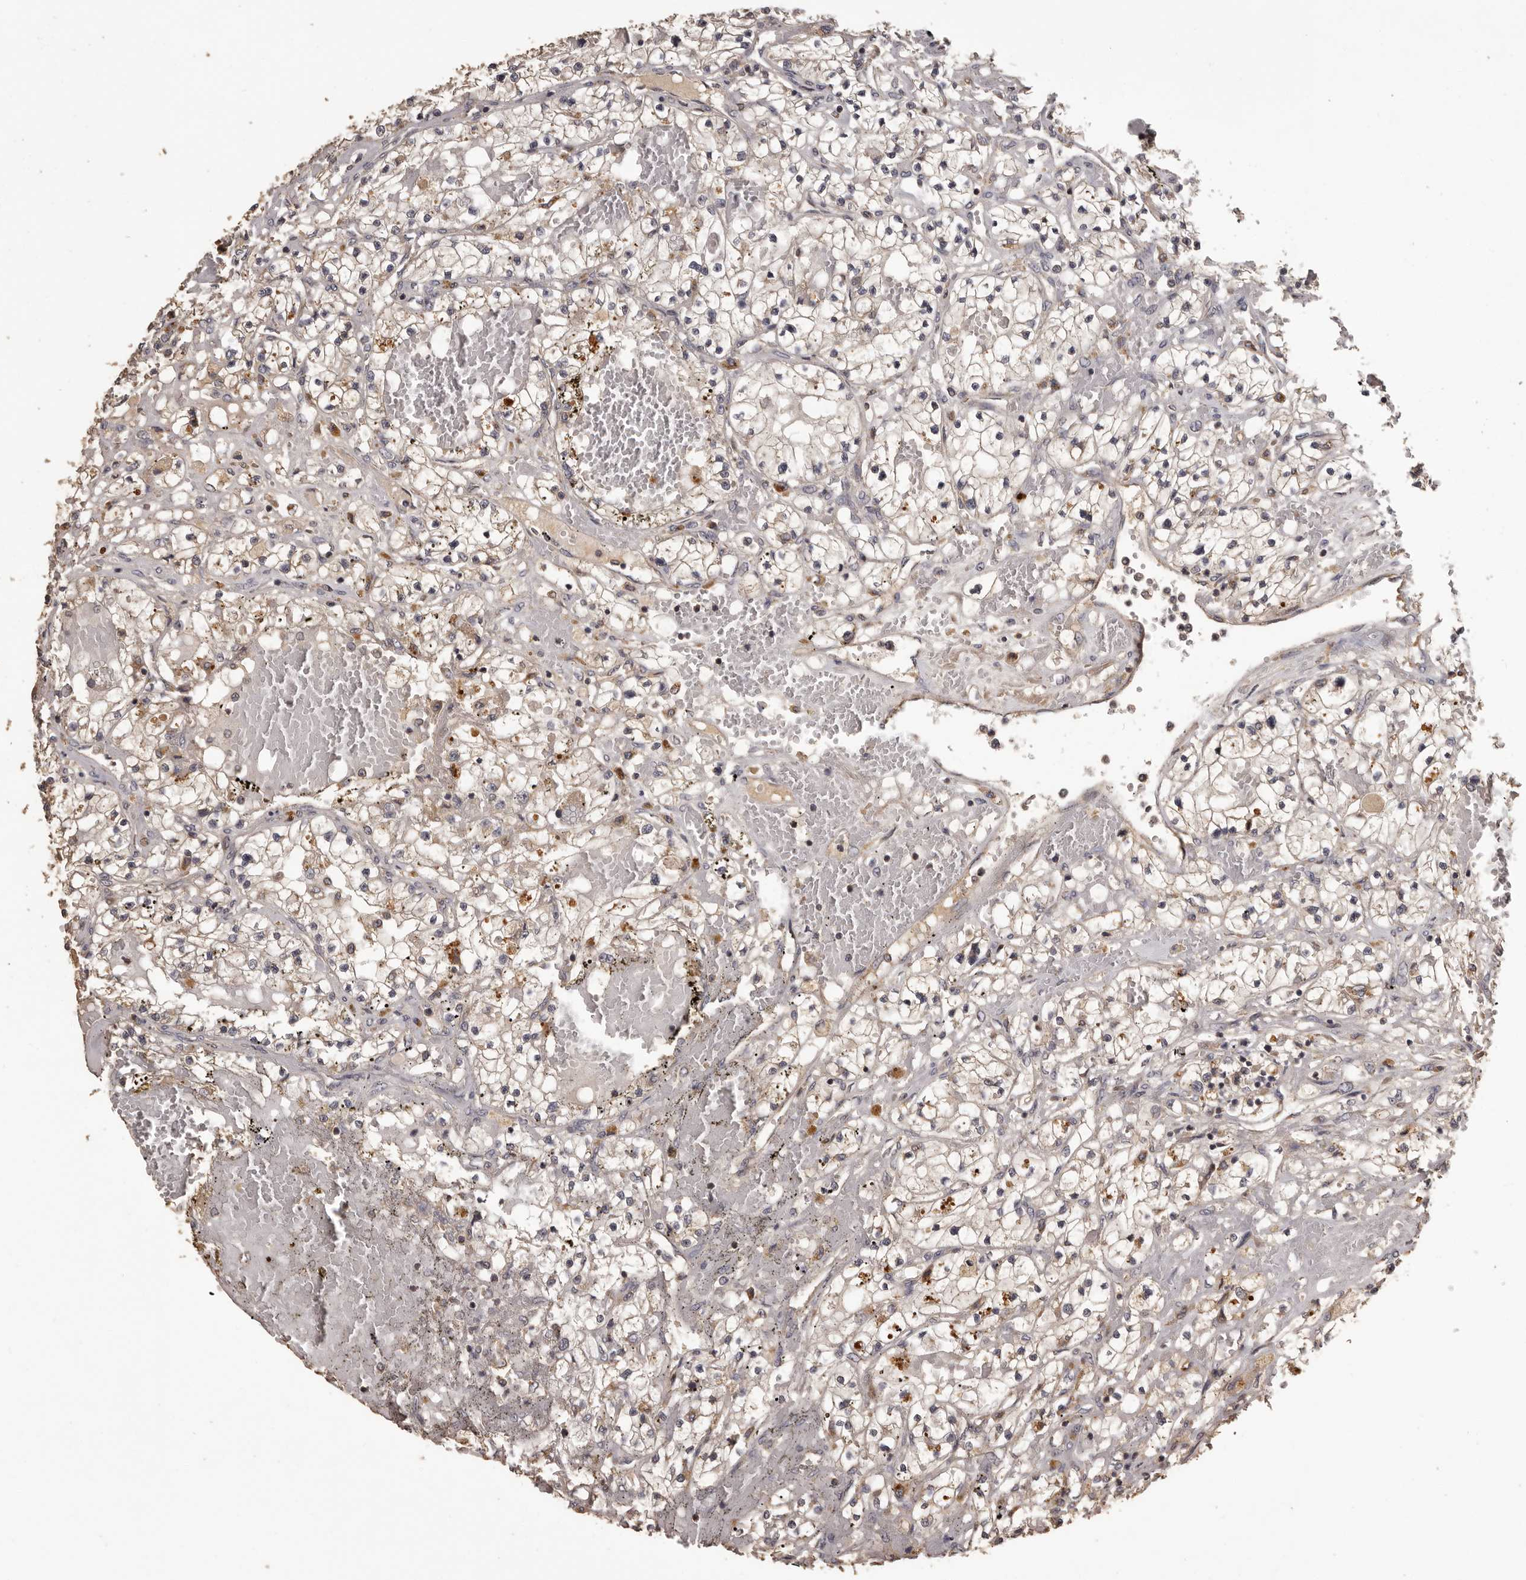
{"staining": {"intensity": "weak", "quantity": "25%-75%", "location": "cytoplasmic/membranous"}, "tissue": "renal cancer", "cell_type": "Tumor cells", "image_type": "cancer", "snomed": [{"axis": "morphology", "description": "Normal tissue, NOS"}, {"axis": "morphology", "description": "Adenocarcinoma, NOS"}, {"axis": "topography", "description": "Kidney"}], "caption": "High-magnification brightfield microscopy of adenocarcinoma (renal) stained with DAB (3,3'-diaminobenzidine) (brown) and counterstained with hematoxylin (blue). tumor cells exhibit weak cytoplasmic/membranous staining is seen in approximately25%-75% of cells.", "gene": "MGAT5", "patient": {"sex": "male", "age": 68}}